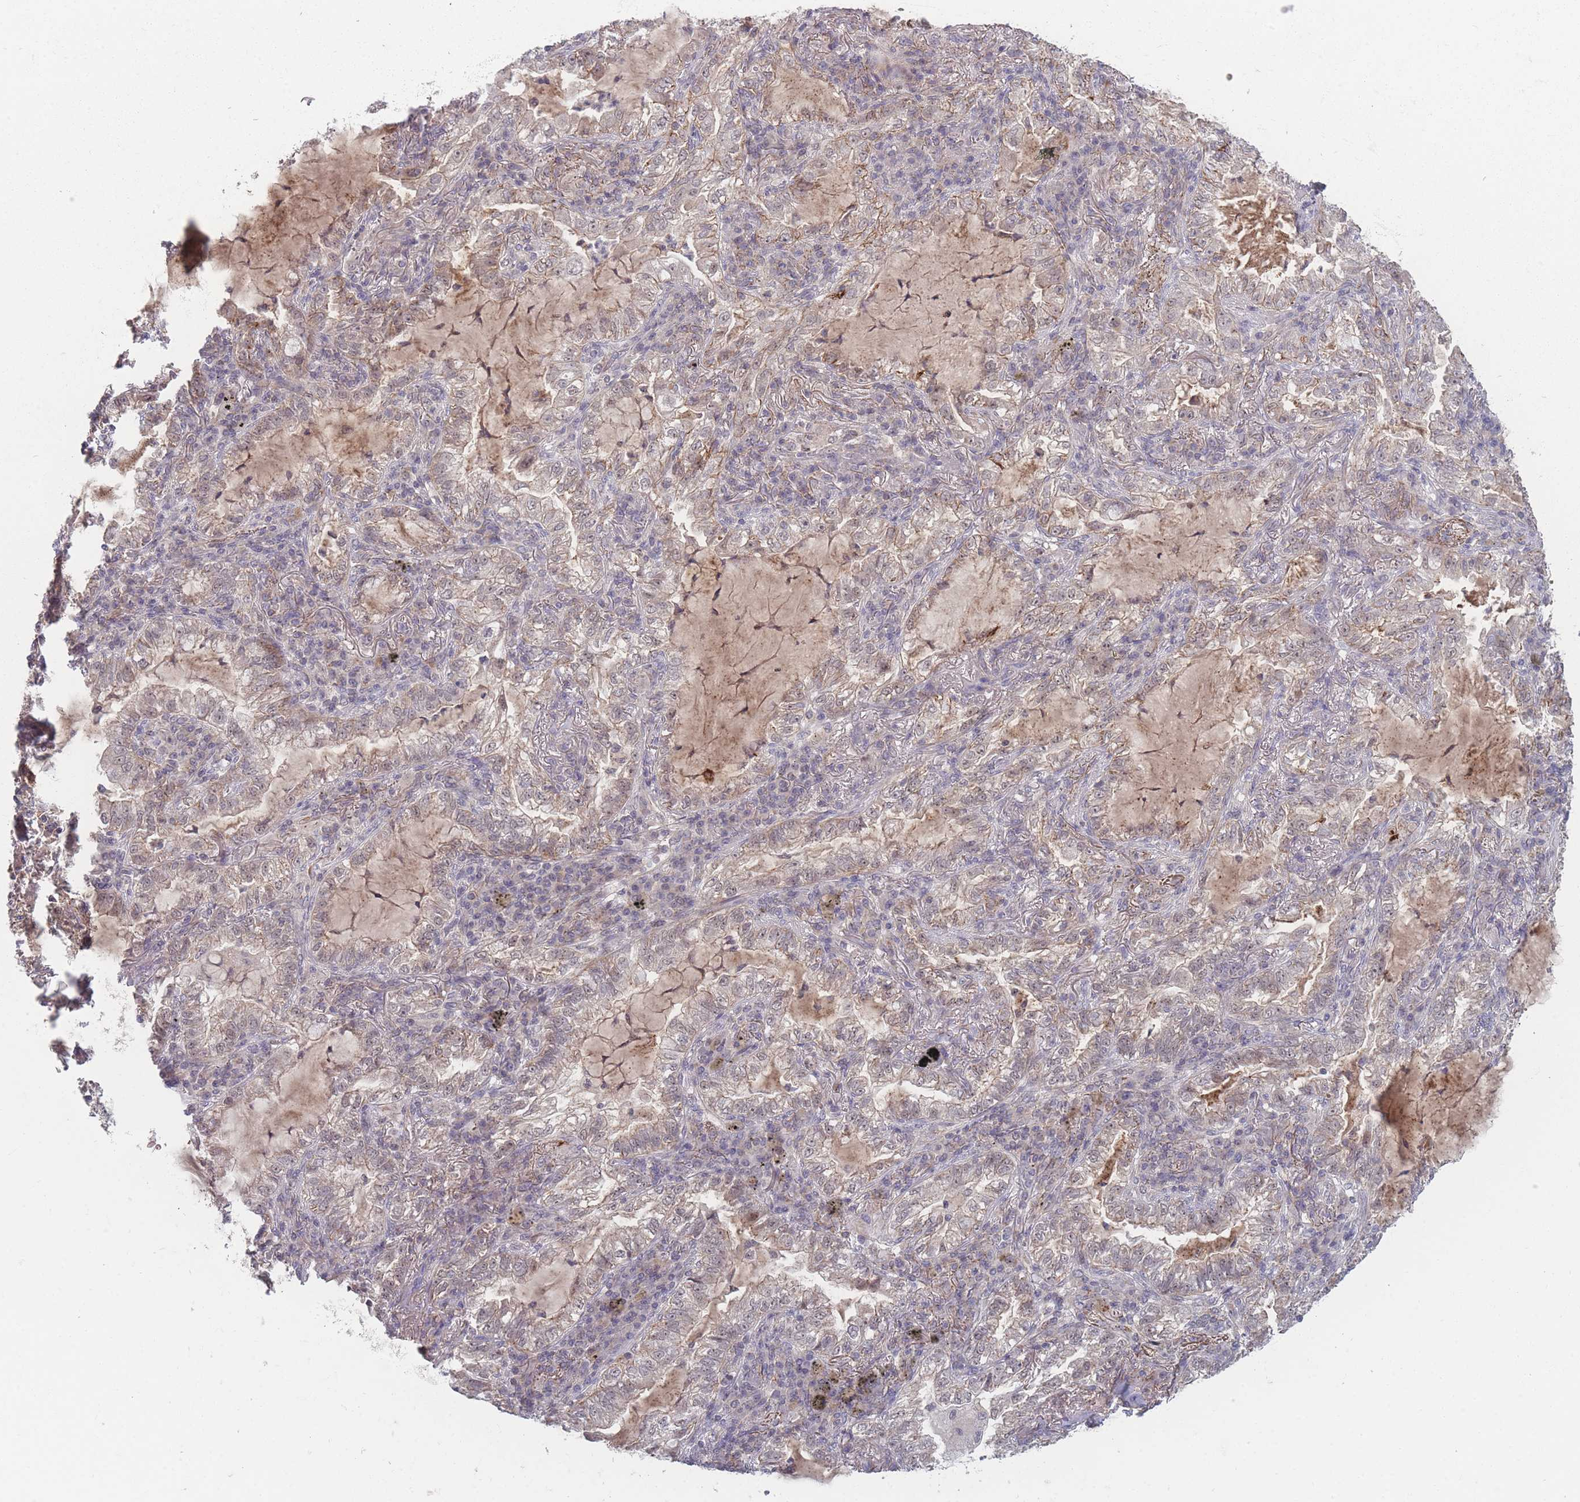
{"staining": {"intensity": "negative", "quantity": "none", "location": "none"}, "tissue": "lung cancer", "cell_type": "Tumor cells", "image_type": "cancer", "snomed": [{"axis": "morphology", "description": "Adenocarcinoma, NOS"}, {"axis": "topography", "description": "Lung"}], "caption": "Tumor cells are negative for brown protein staining in lung adenocarcinoma.", "gene": "TMEM232", "patient": {"sex": "female", "age": 73}}